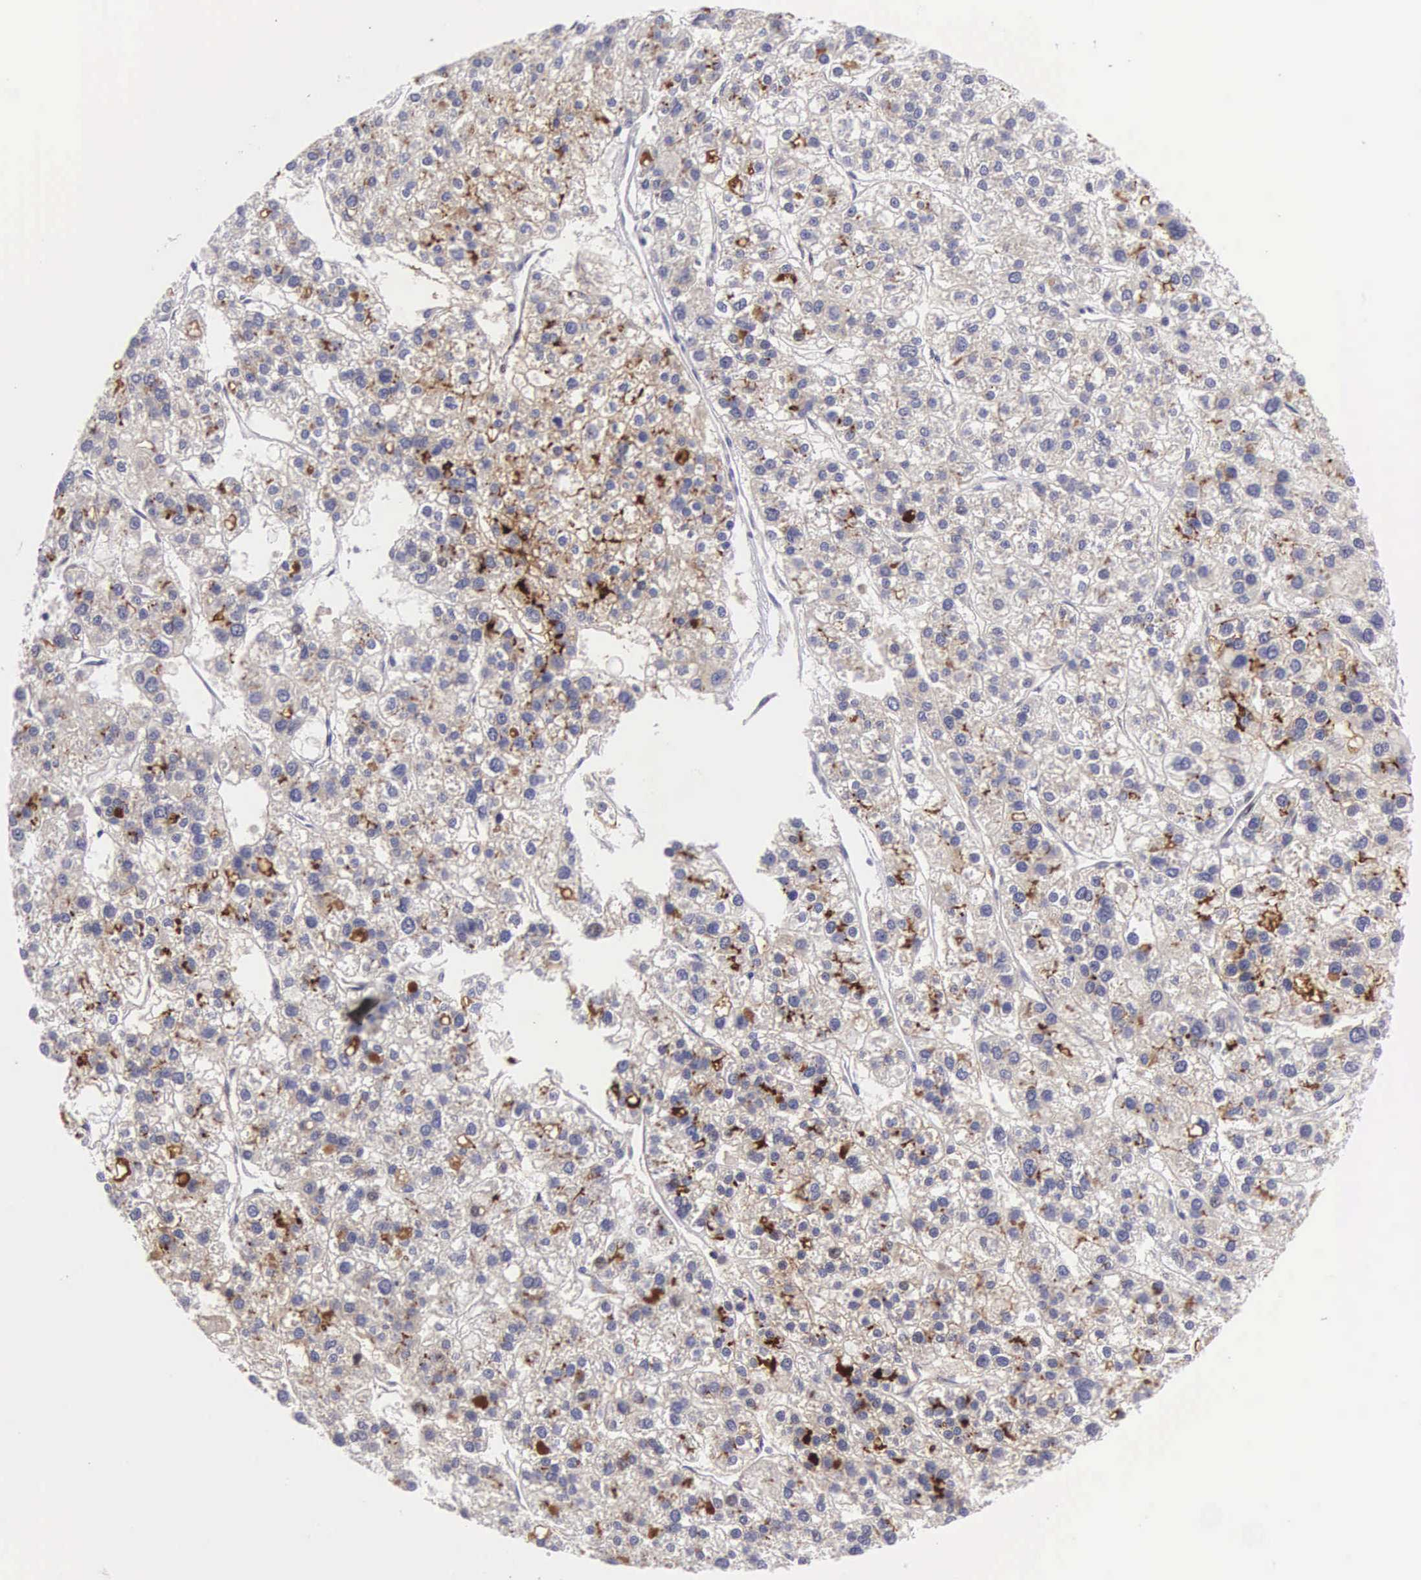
{"staining": {"intensity": "weak", "quantity": "25%-75%", "location": "cytoplasmic/membranous"}, "tissue": "liver cancer", "cell_type": "Tumor cells", "image_type": "cancer", "snomed": [{"axis": "morphology", "description": "Carcinoma, Hepatocellular, NOS"}, {"axis": "topography", "description": "Liver"}], "caption": "Immunohistochemistry of human hepatocellular carcinoma (liver) shows low levels of weak cytoplasmic/membranous expression in about 25%-75% of tumor cells.", "gene": "EMID1", "patient": {"sex": "female", "age": 85}}